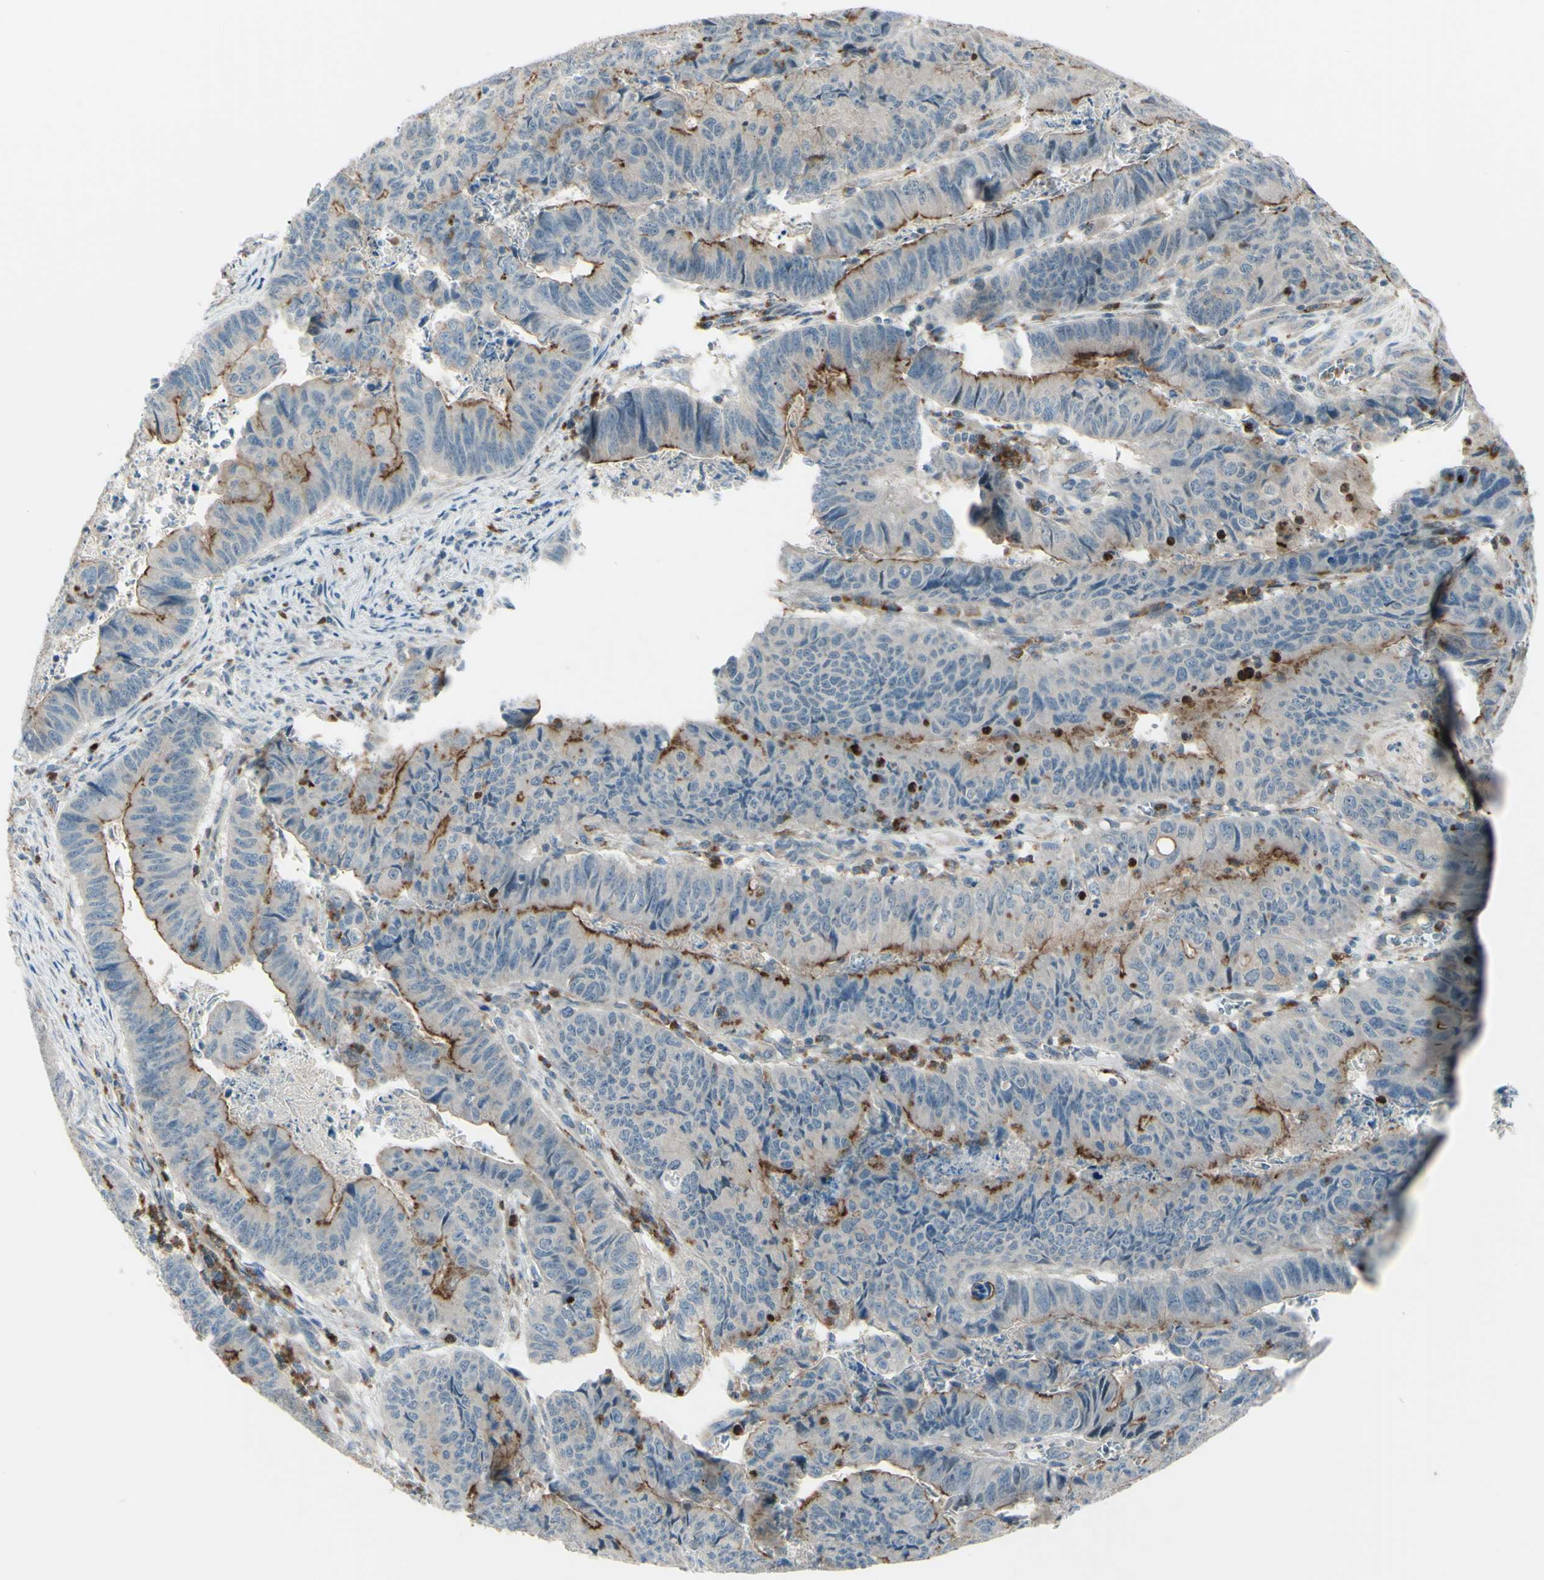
{"staining": {"intensity": "strong", "quantity": "<25%", "location": "cytoplasmic/membranous"}, "tissue": "stomach cancer", "cell_type": "Tumor cells", "image_type": "cancer", "snomed": [{"axis": "morphology", "description": "Adenocarcinoma, NOS"}, {"axis": "topography", "description": "Stomach, lower"}], "caption": "IHC image of neoplastic tissue: human stomach adenocarcinoma stained using immunohistochemistry displays medium levels of strong protein expression localized specifically in the cytoplasmic/membranous of tumor cells, appearing as a cytoplasmic/membranous brown color.", "gene": "LMTK2", "patient": {"sex": "male", "age": 77}}